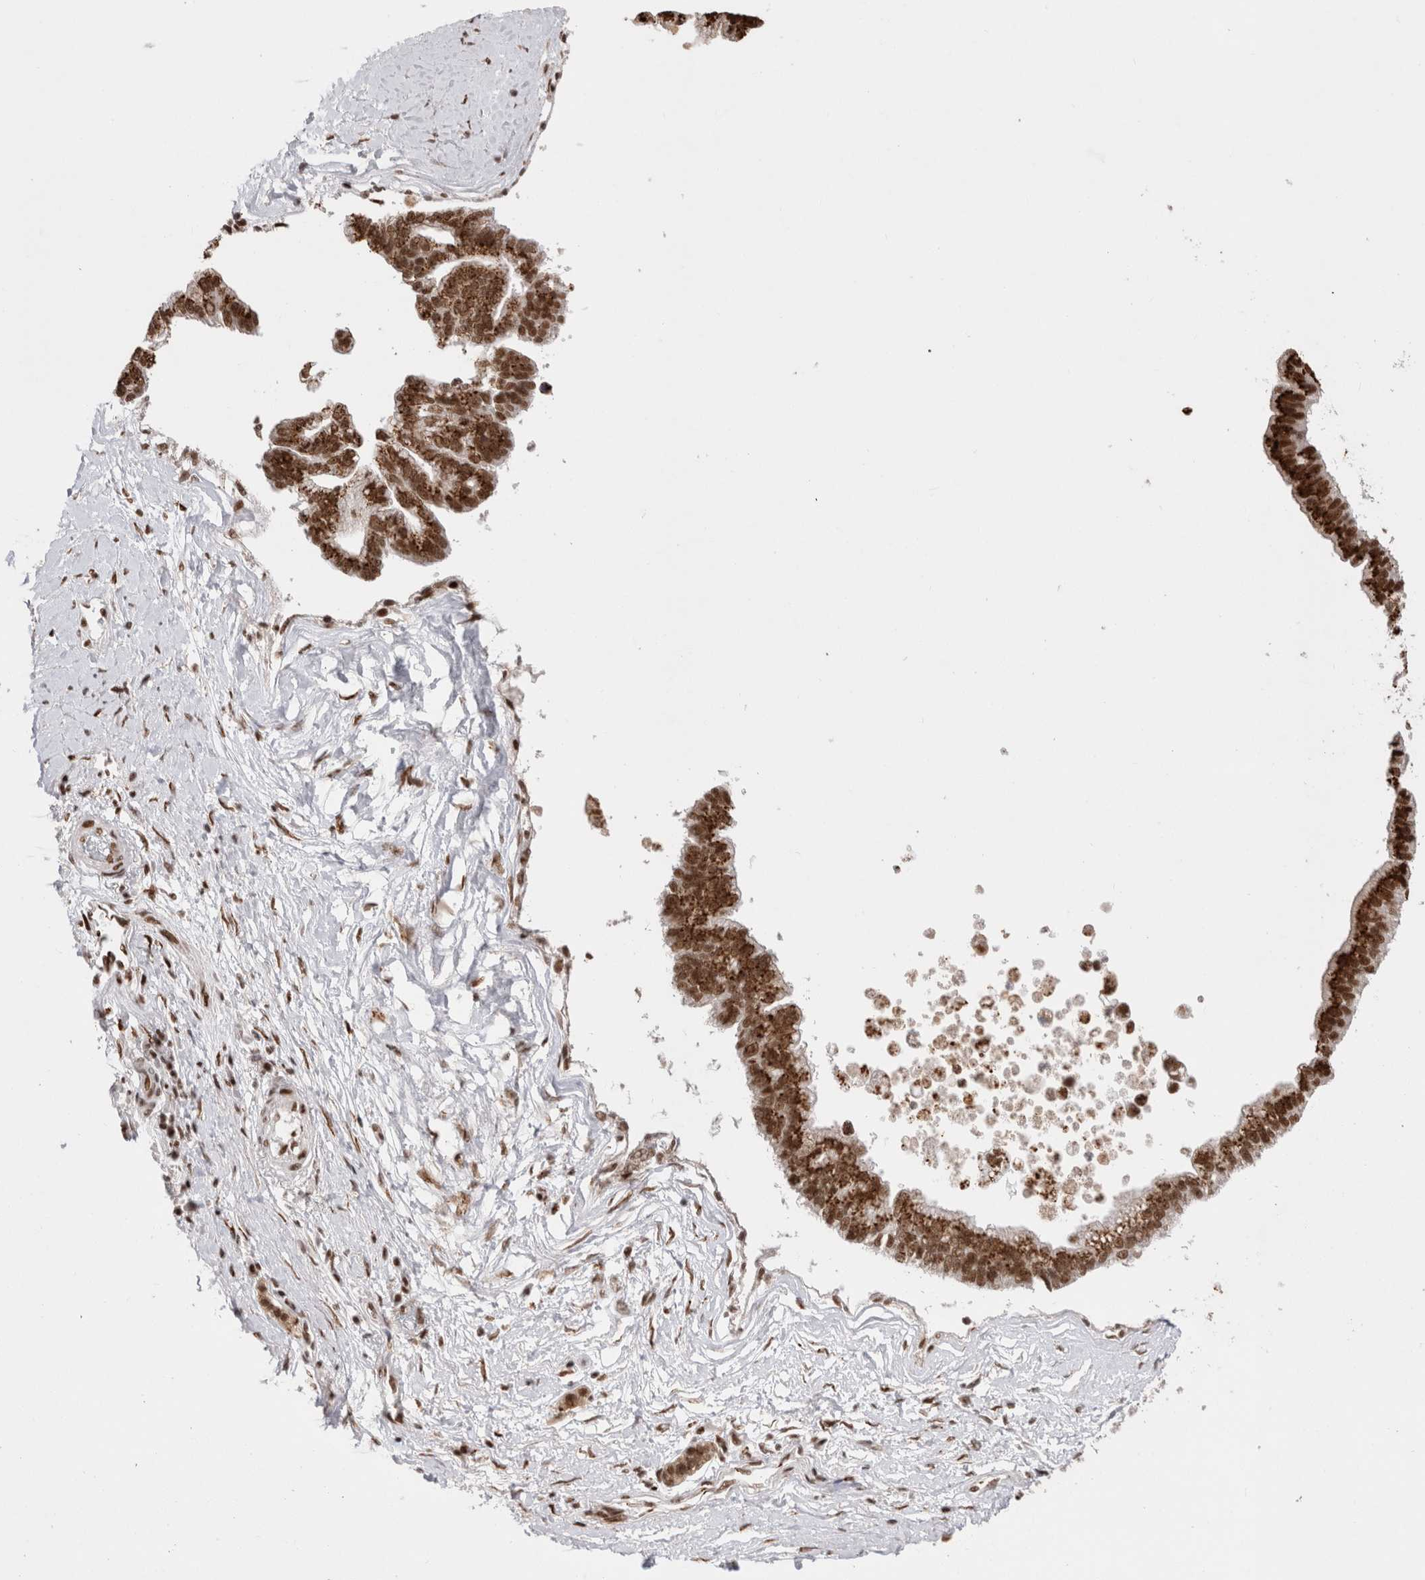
{"staining": {"intensity": "moderate", "quantity": ">75%", "location": "nuclear"}, "tissue": "pancreatic cancer", "cell_type": "Tumor cells", "image_type": "cancer", "snomed": [{"axis": "morphology", "description": "Adenocarcinoma, NOS"}, {"axis": "topography", "description": "Pancreas"}], "caption": "High-power microscopy captured an IHC micrograph of pancreatic cancer (adenocarcinoma), revealing moderate nuclear staining in about >75% of tumor cells.", "gene": "EYA2", "patient": {"sex": "male", "age": 72}}